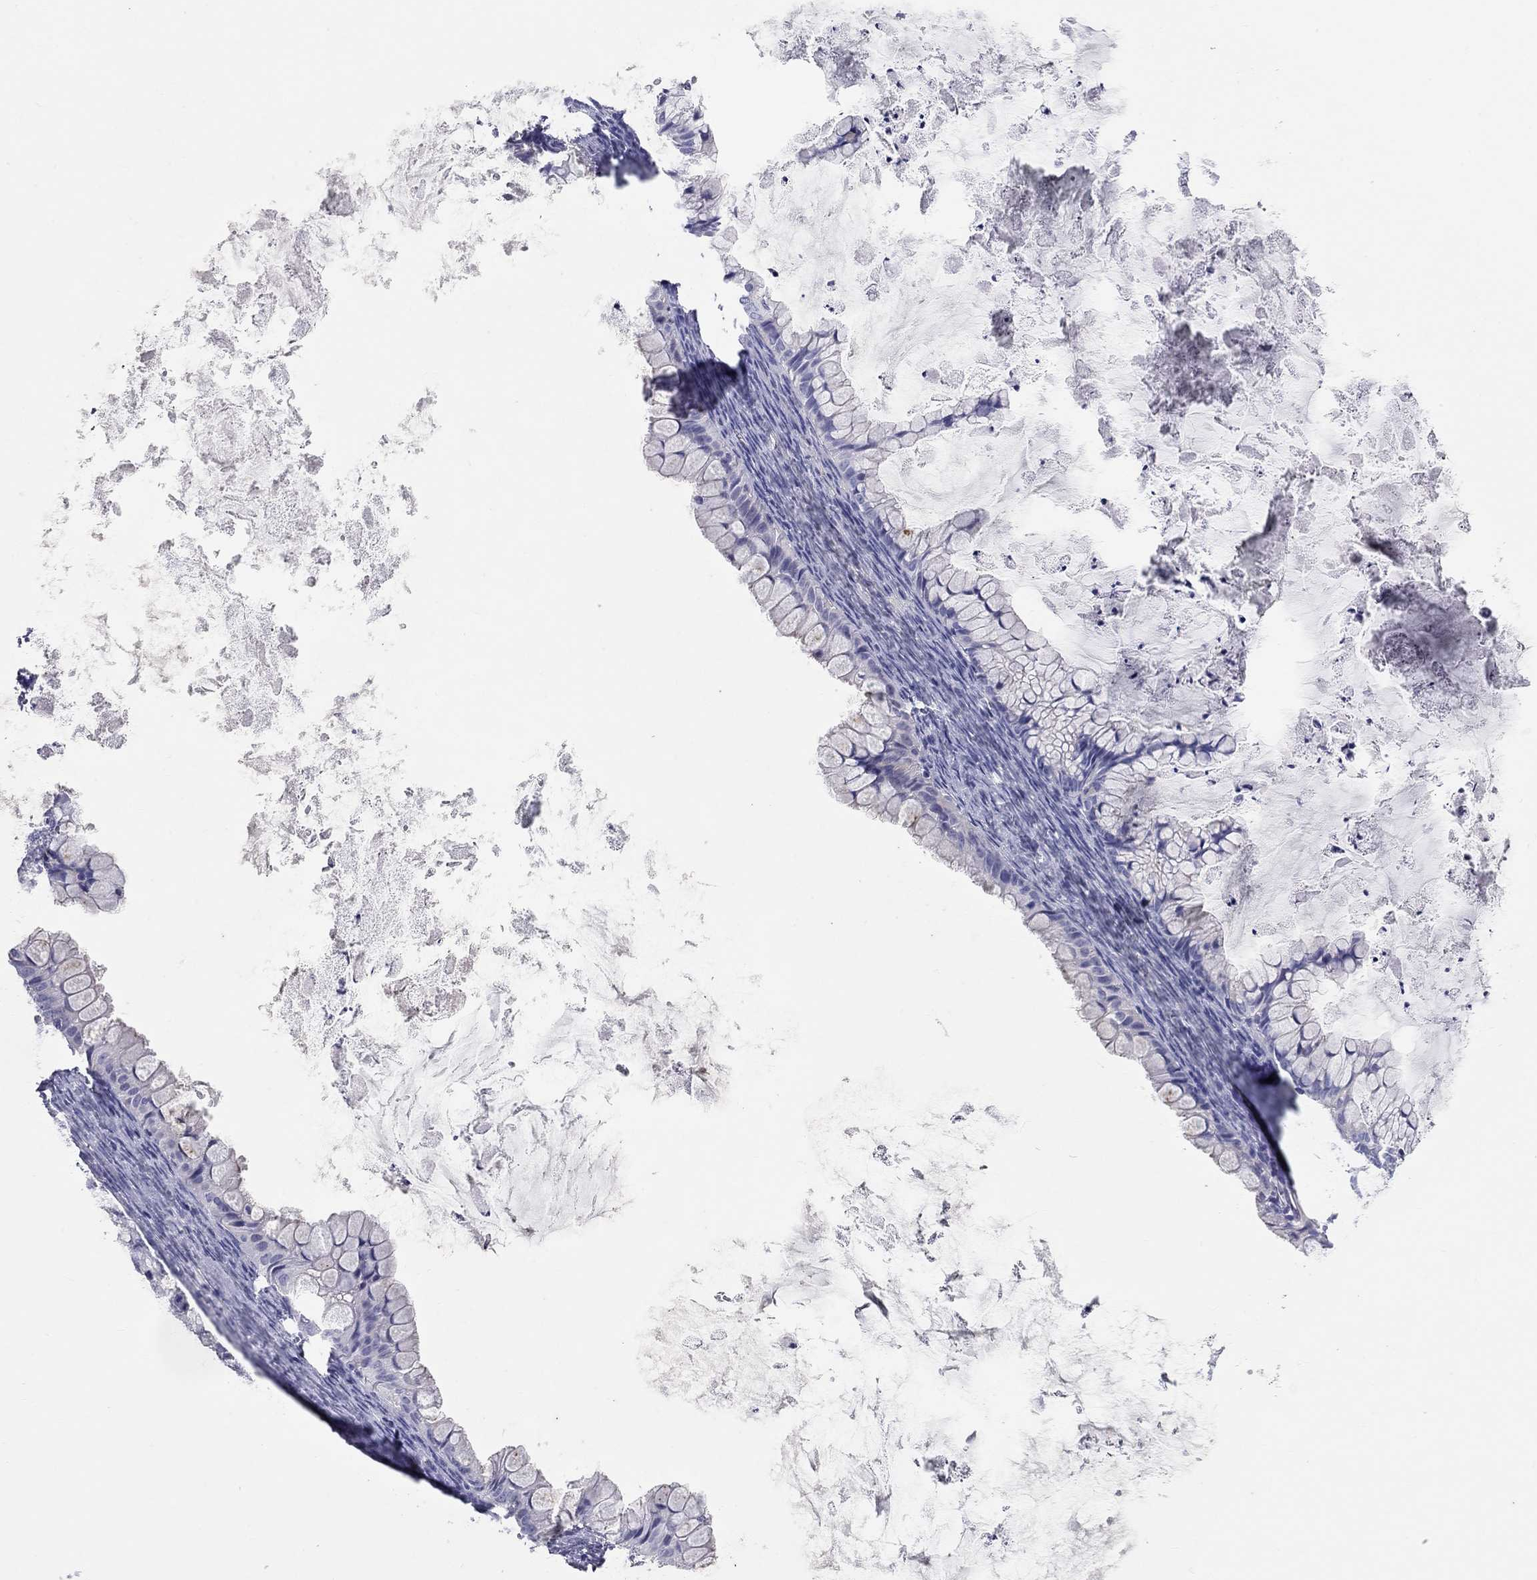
{"staining": {"intensity": "negative", "quantity": "none", "location": "none"}, "tissue": "ovarian cancer", "cell_type": "Tumor cells", "image_type": "cancer", "snomed": [{"axis": "morphology", "description": "Cystadenocarcinoma, mucinous, NOS"}, {"axis": "topography", "description": "Ovary"}], "caption": "Ovarian mucinous cystadenocarcinoma stained for a protein using IHC exhibits no expression tumor cells.", "gene": "ST7L", "patient": {"sex": "female", "age": 35}}